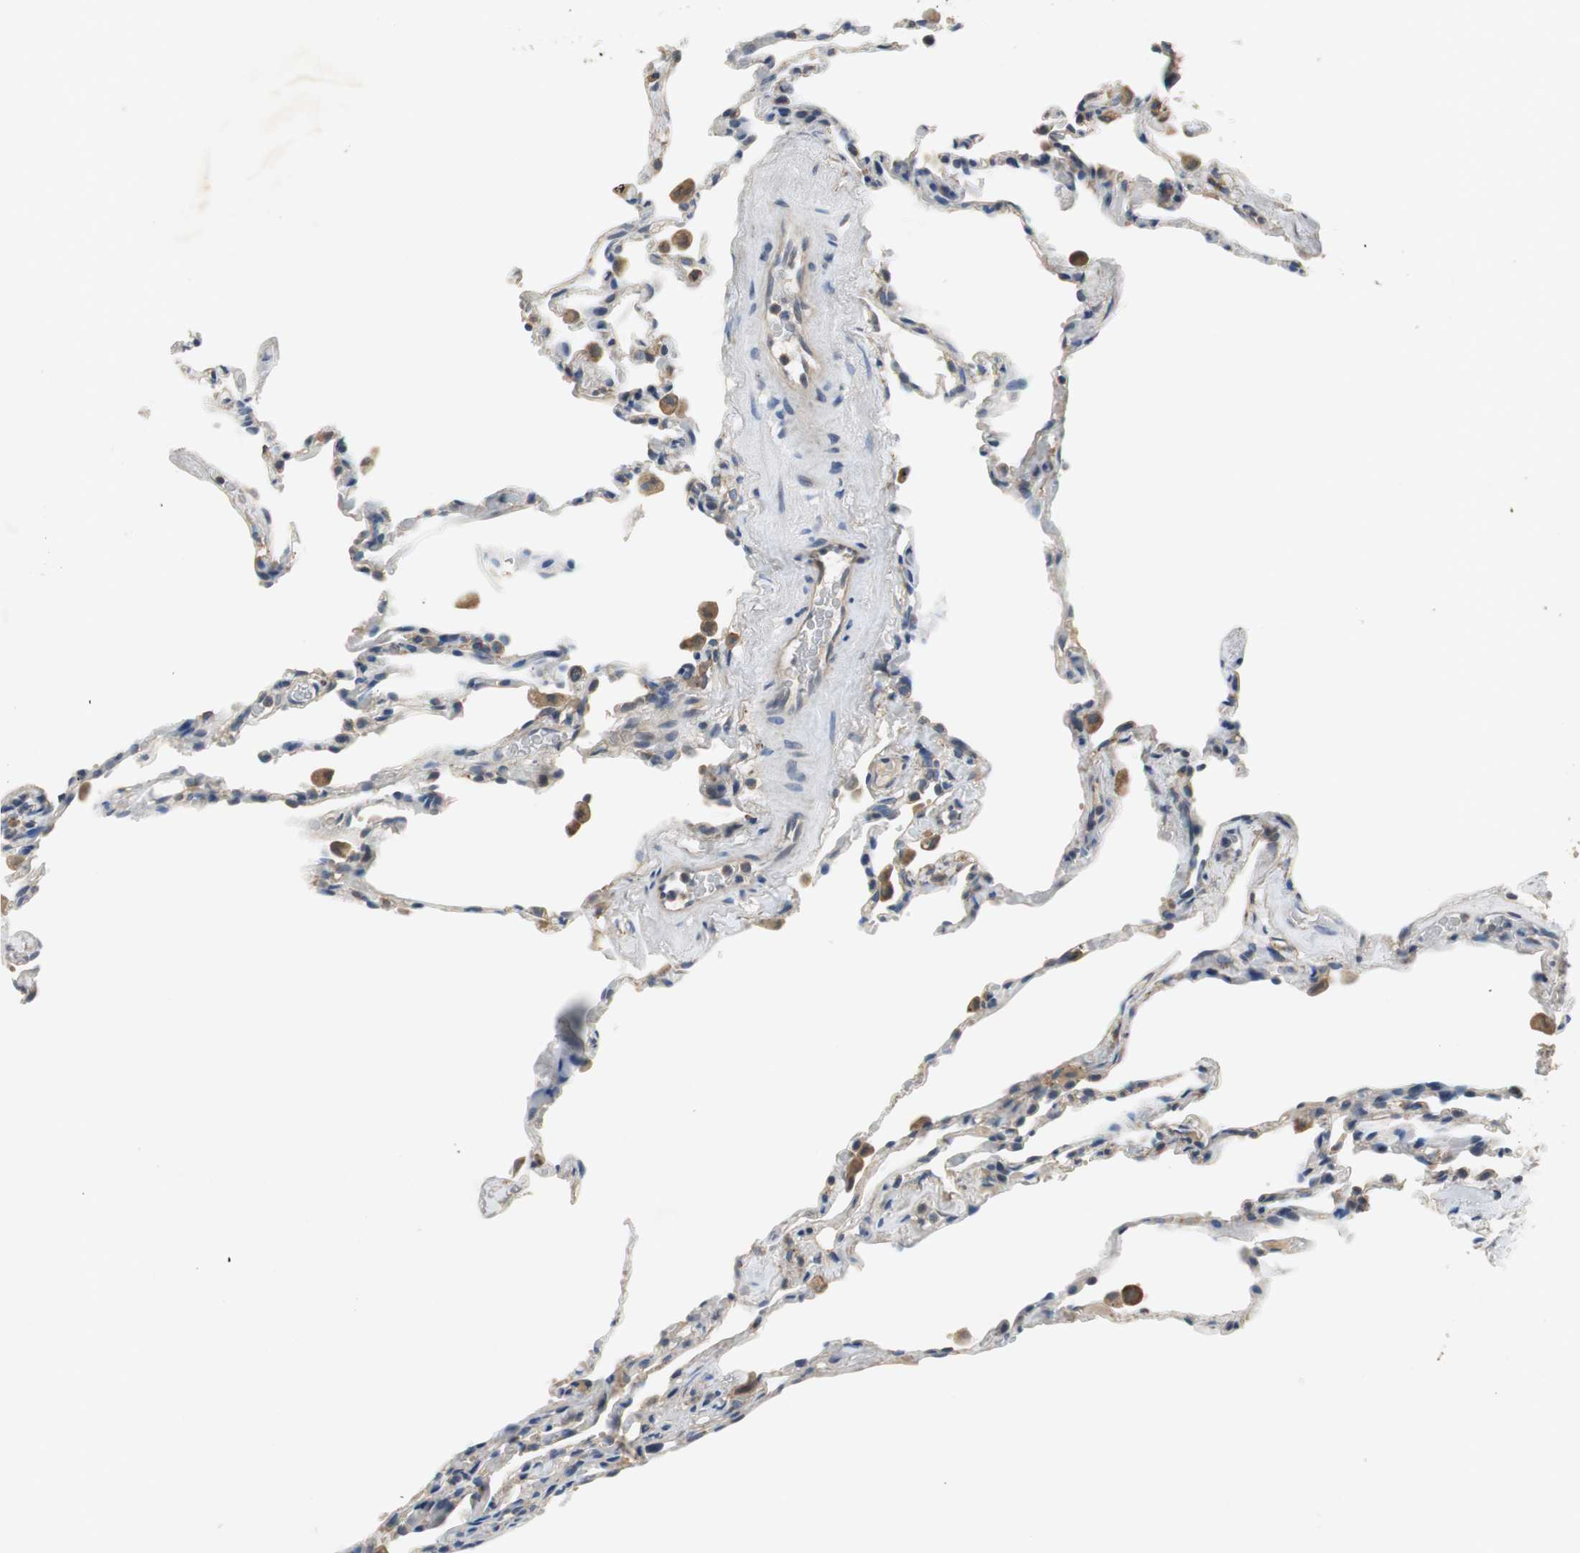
{"staining": {"intensity": "negative", "quantity": "none", "location": "none"}, "tissue": "lung", "cell_type": "Alveolar cells", "image_type": "normal", "snomed": [{"axis": "morphology", "description": "Normal tissue, NOS"}, {"axis": "topography", "description": "Lung"}], "caption": "Immunohistochemistry of normal lung shows no positivity in alveolar cells.", "gene": "MTIF2", "patient": {"sex": "male", "age": 59}}